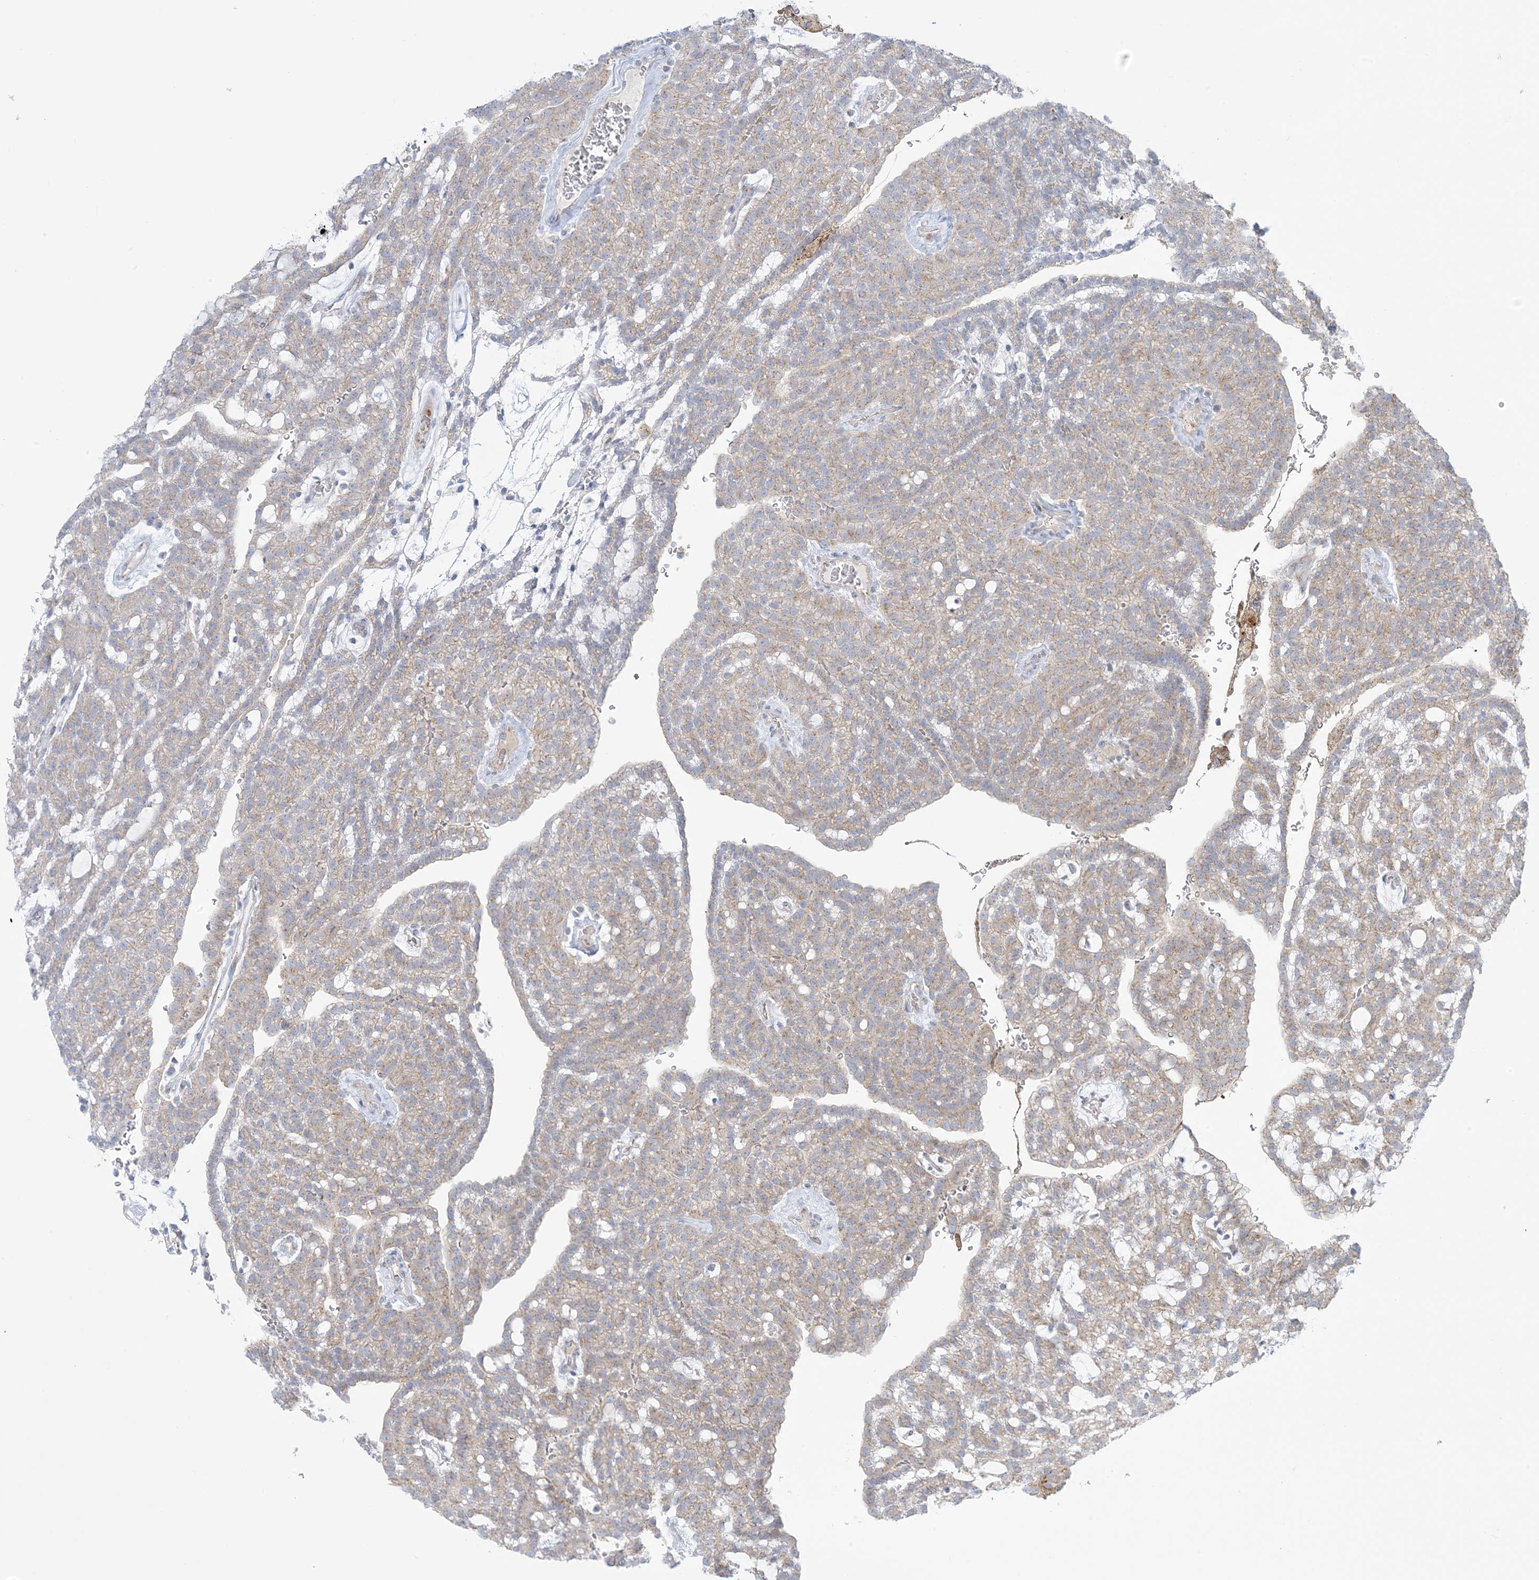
{"staining": {"intensity": "weak", "quantity": "25%-75%", "location": "cytoplasmic/membranous"}, "tissue": "renal cancer", "cell_type": "Tumor cells", "image_type": "cancer", "snomed": [{"axis": "morphology", "description": "Adenocarcinoma, NOS"}, {"axis": "topography", "description": "Kidney"}], "caption": "This histopathology image shows IHC staining of renal cancer (adenocarcinoma), with low weak cytoplasmic/membranous staining in approximately 25%-75% of tumor cells.", "gene": "AFTPH", "patient": {"sex": "male", "age": 63}}